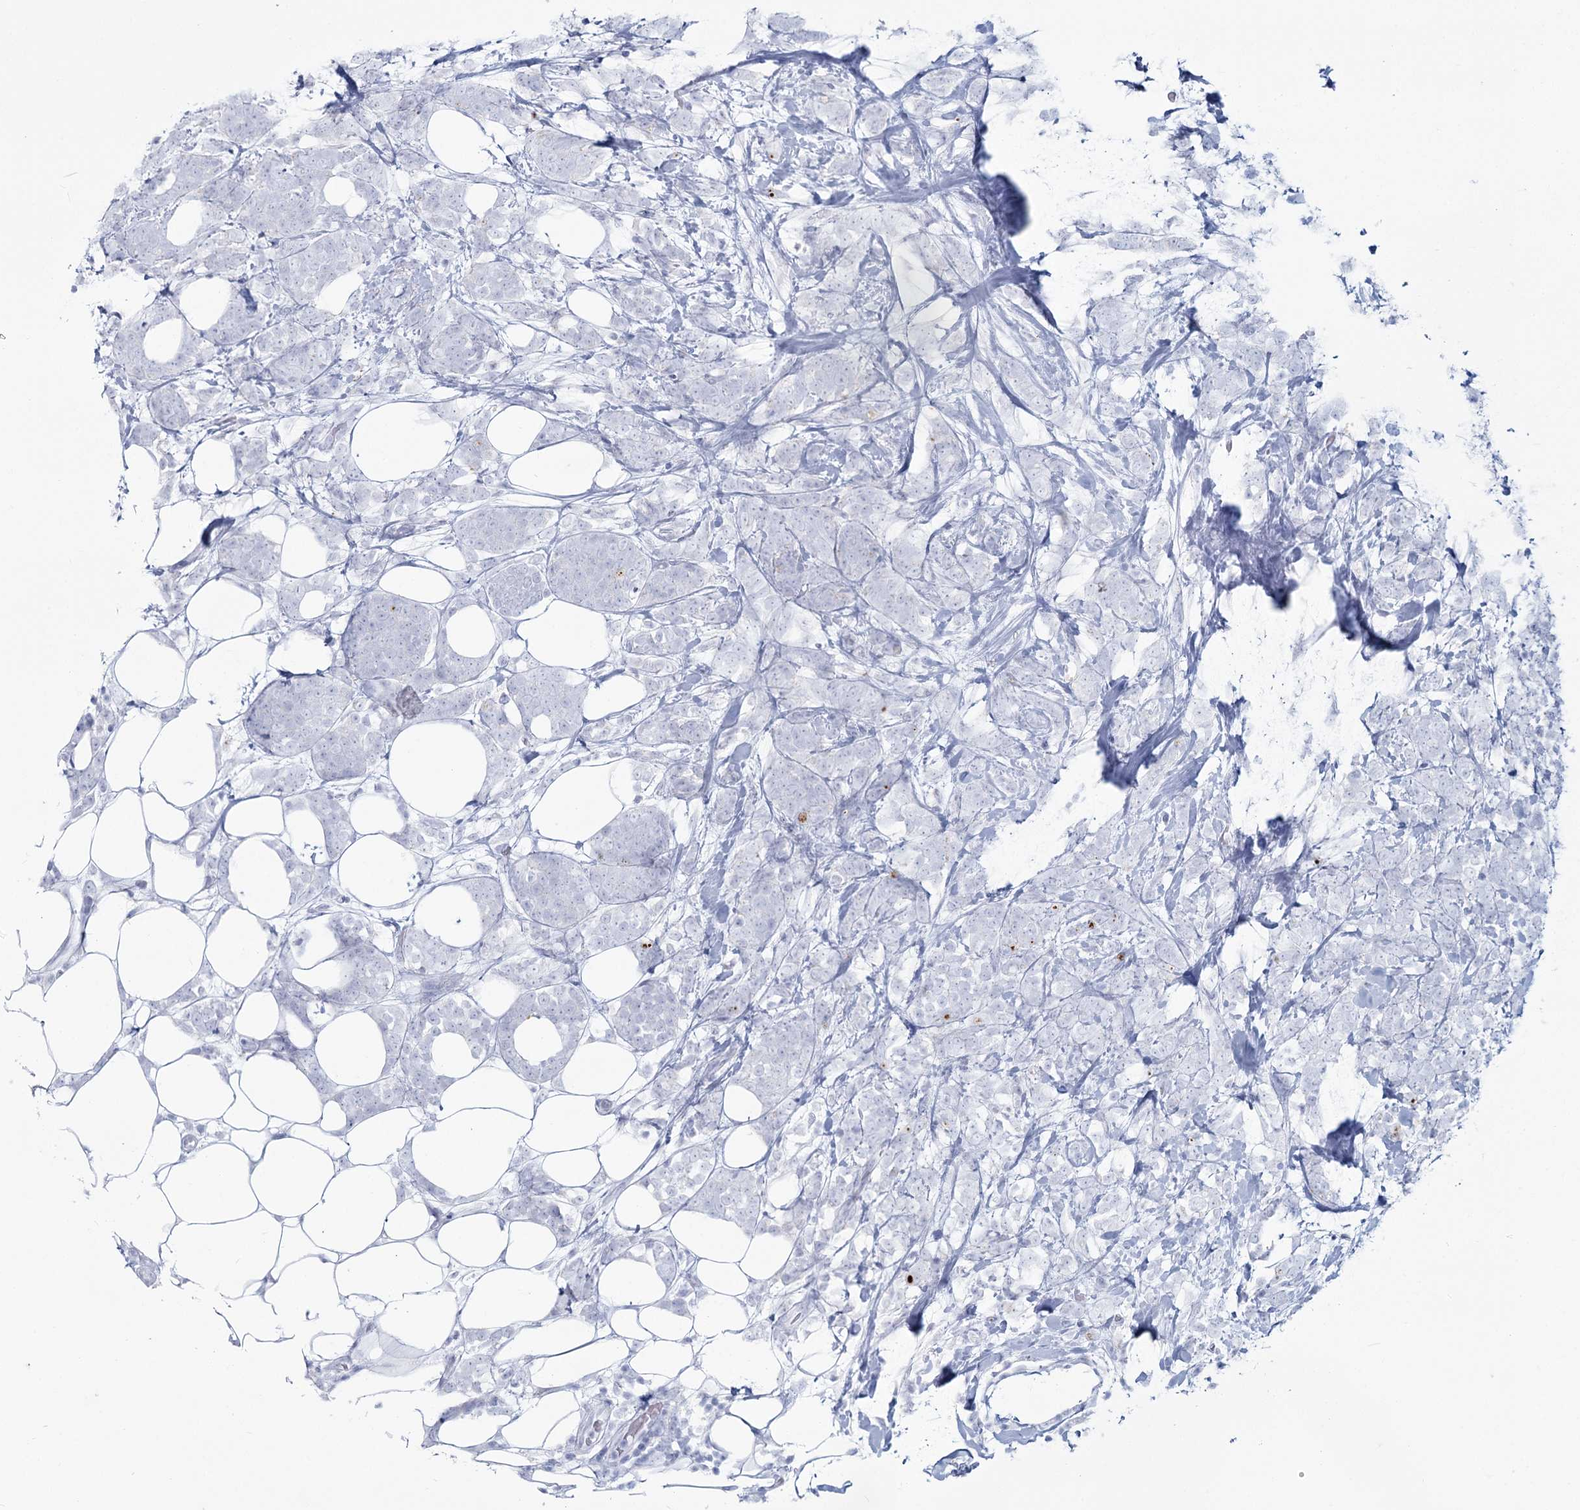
{"staining": {"intensity": "negative", "quantity": "none", "location": "none"}, "tissue": "breast cancer", "cell_type": "Tumor cells", "image_type": "cancer", "snomed": [{"axis": "morphology", "description": "Lobular carcinoma"}, {"axis": "topography", "description": "Breast"}], "caption": "Immunohistochemistry image of human breast cancer (lobular carcinoma) stained for a protein (brown), which shows no staining in tumor cells. (Brightfield microscopy of DAB (3,3'-diaminobenzidine) immunohistochemistry at high magnification).", "gene": "SLC6A19", "patient": {"sex": "female", "age": 58}}